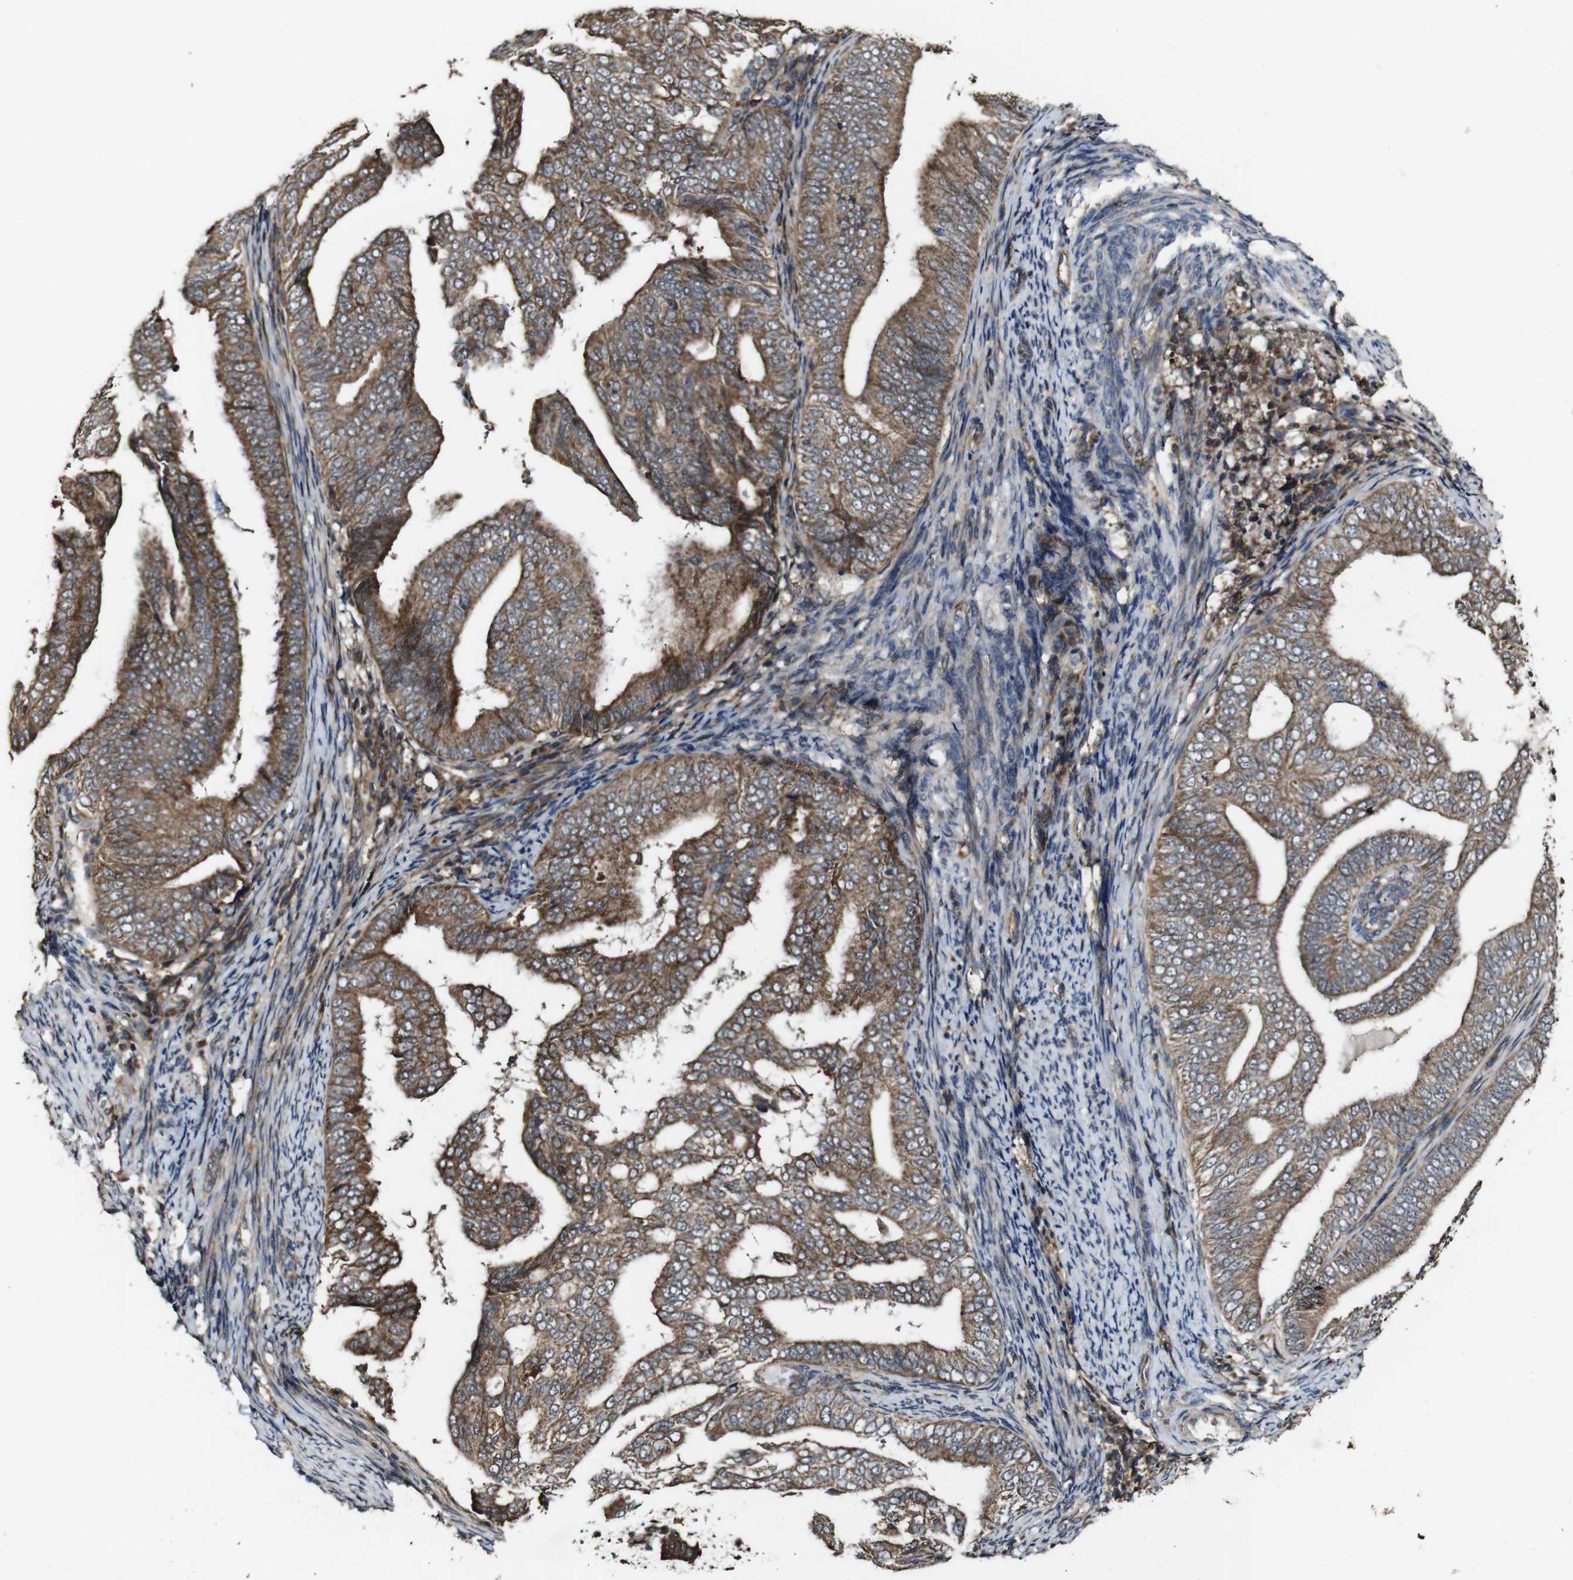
{"staining": {"intensity": "strong", "quantity": "25%-75%", "location": "cytoplasmic/membranous"}, "tissue": "endometrial cancer", "cell_type": "Tumor cells", "image_type": "cancer", "snomed": [{"axis": "morphology", "description": "Adenocarcinoma, NOS"}, {"axis": "topography", "description": "Endometrium"}], "caption": "An immunohistochemistry histopathology image of neoplastic tissue is shown. Protein staining in brown shows strong cytoplasmic/membranous positivity in endometrial cancer within tumor cells.", "gene": "BTN3A3", "patient": {"sex": "female", "age": 58}}